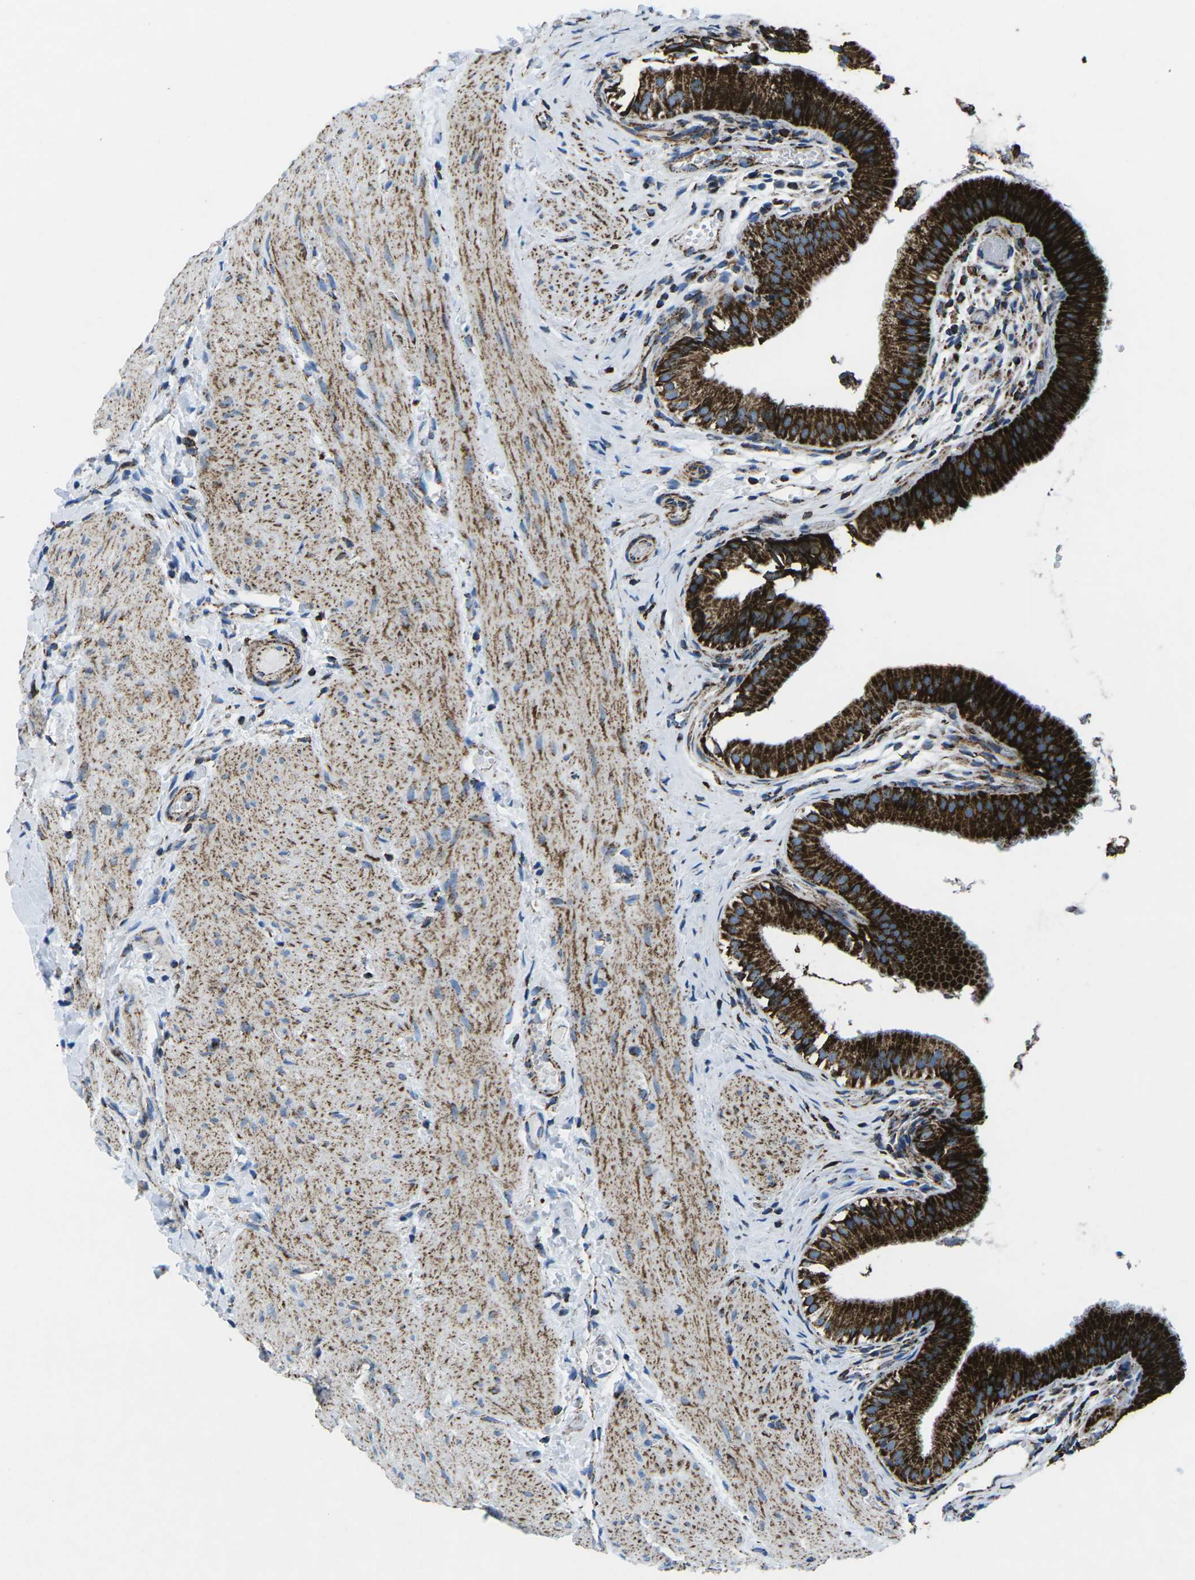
{"staining": {"intensity": "strong", "quantity": ">75%", "location": "cytoplasmic/membranous"}, "tissue": "gallbladder", "cell_type": "Glandular cells", "image_type": "normal", "snomed": [{"axis": "morphology", "description": "Normal tissue, NOS"}, {"axis": "topography", "description": "Gallbladder"}], "caption": "Immunohistochemical staining of benign human gallbladder reveals >75% levels of strong cytoplasmic/membranous protein expression in approximately >75% of glandular cells.", "gene": "MT", "patient": {"sex": "female", "age": 26}}